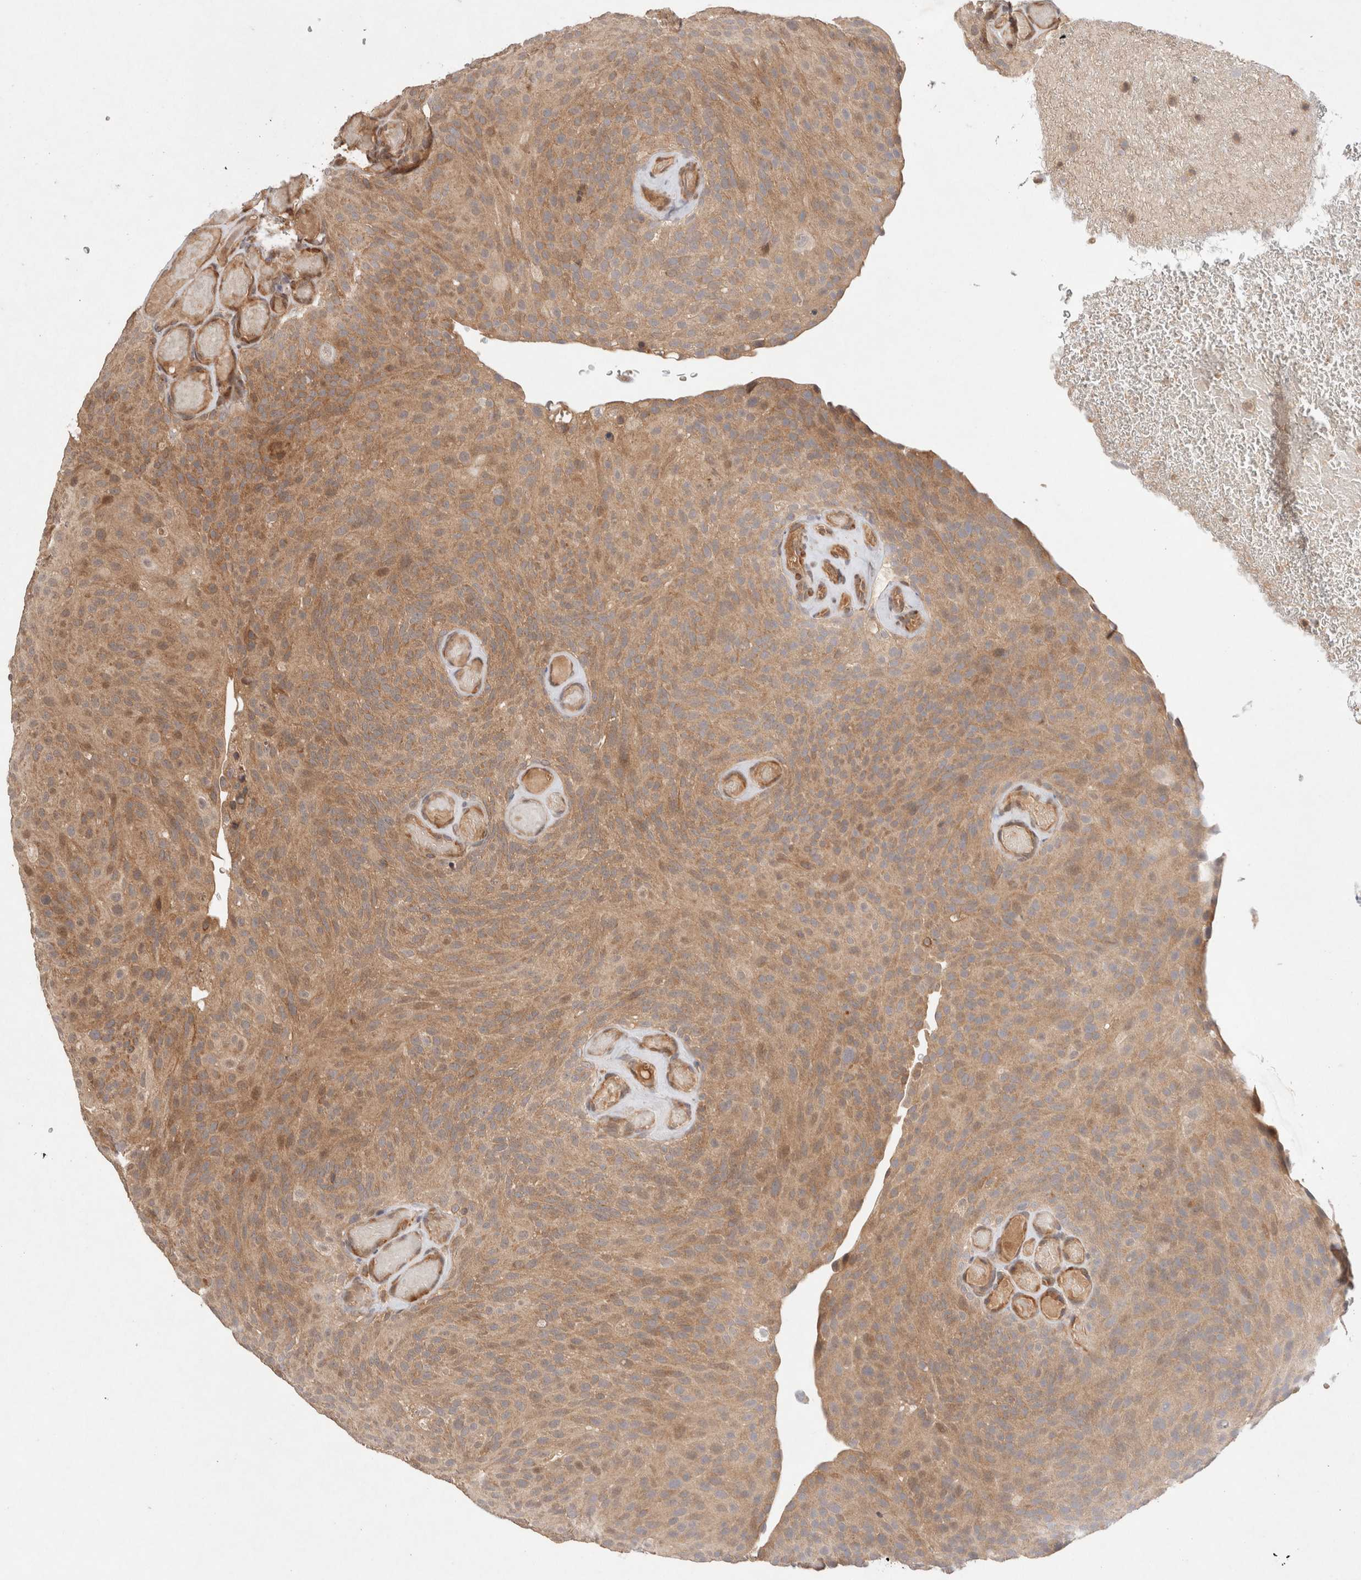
{"staining": {"intensity": "moderate", "quantity": ">75%", "location": "cytoplasmic/membranous"}, "tissue": "urothelial cancer", "cell_type": "Tumor cells", "image_type": "cancer", "snomed": [{"axis": "morphology", "description": "Urothelial carcinoma, Low grade"}, {"axis": "topography", "description": "Urinary bladder"}], "caption": "Low-grade urothelial carcinoma stained for a protein (brown) demonstrates moderate cytoplasmic/membranous positive positivity in about >75% of tumor cells.", "gene": "KLHL20", "patient": {"sex": "male", "age": 78}}